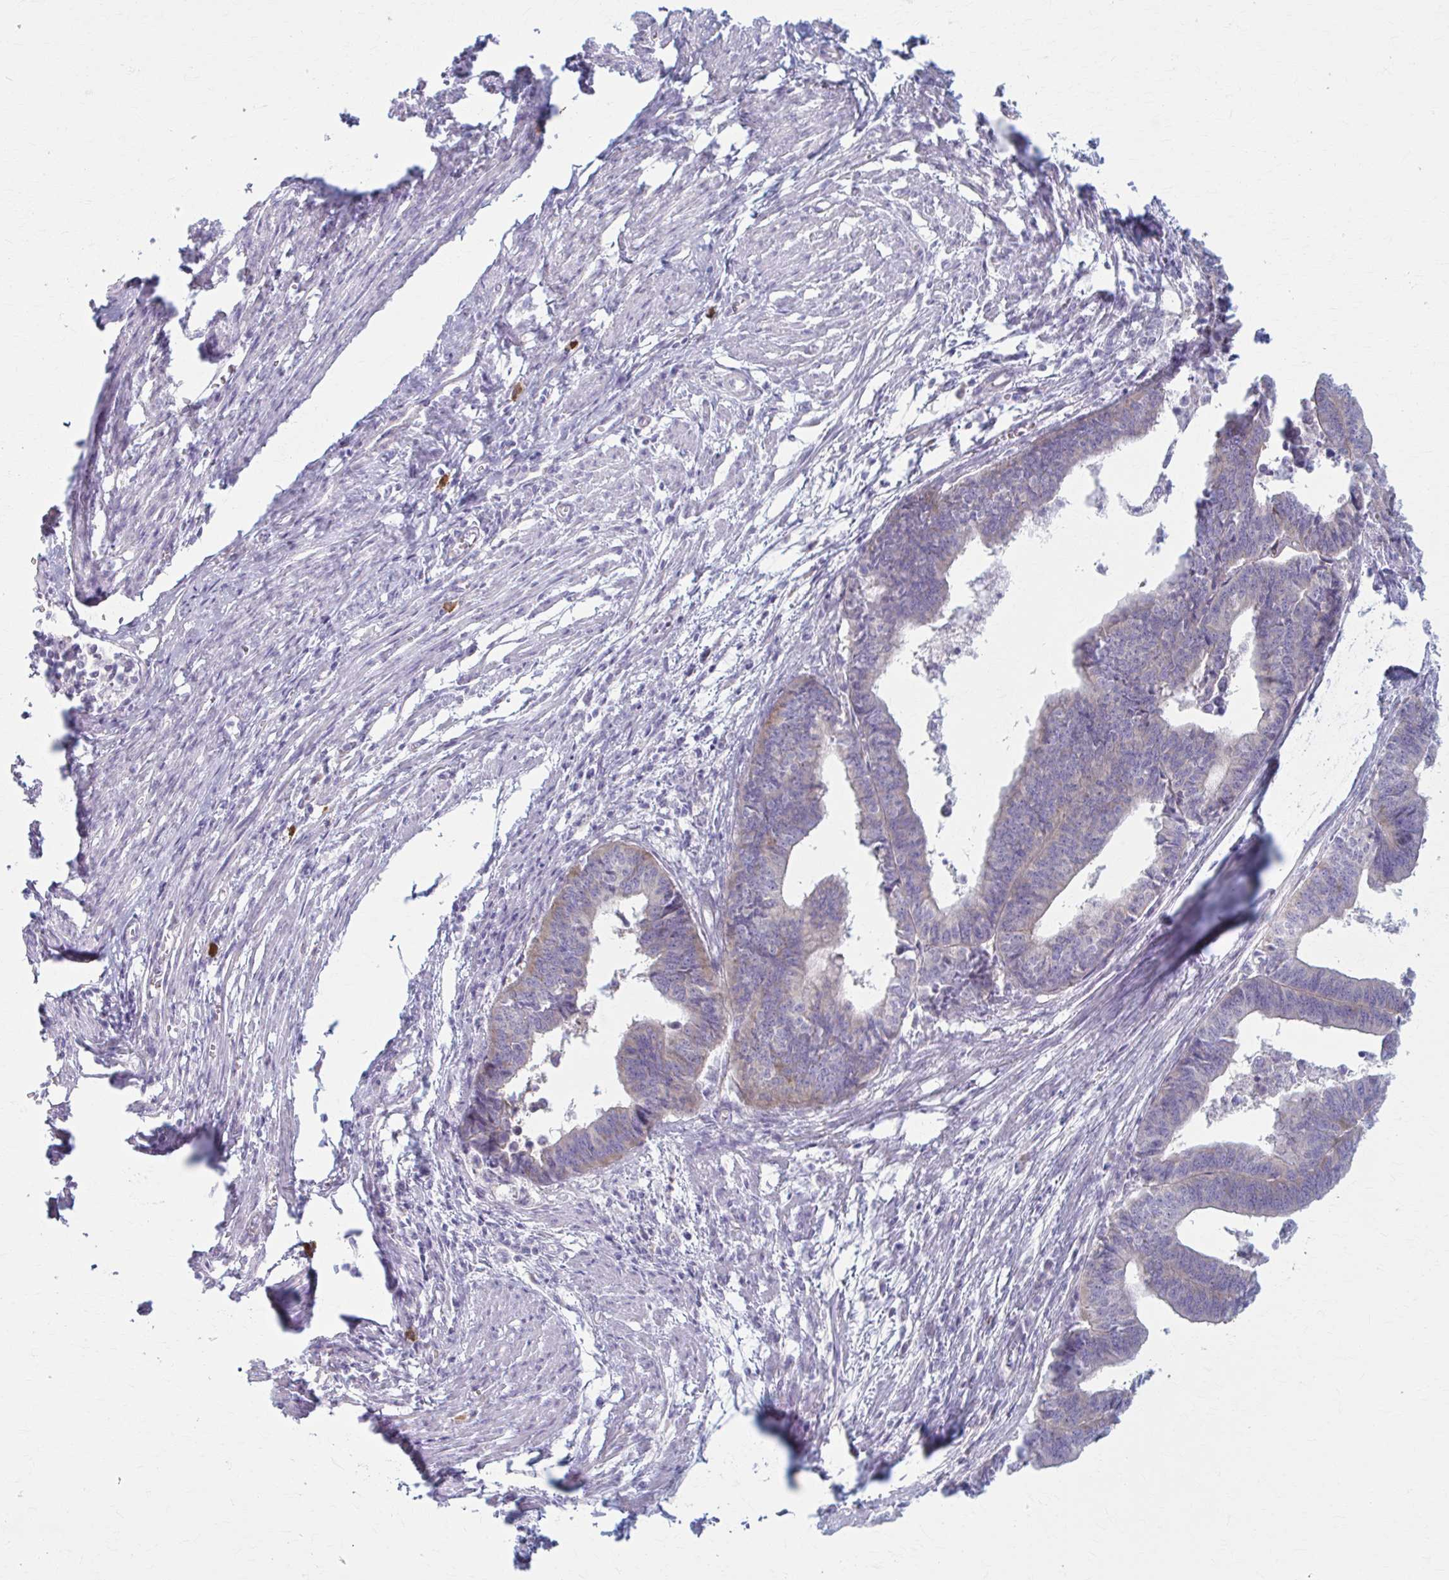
{"staining": {"intensity": "weak", "quantity": "<25%", "location": "cytoplasmic/membranous"}, "tissue": "endometrial cancer", "cell_type": "Tumor cells", "image_type": "cancer", "snomed": [{"axis": "morphology", "description": "Adenocarcinoma, NOS"}, {"axis": "topography", "description": "Endometrium"}], "caption": "High power microscopy photomicrograph of an immunohistochemistry (IHC) micrograph of endometrial cancer (adenocarcinoma), revealing no significant positivity in tumor cells.", "gene": "PRKRA", "patient": {"sex": "female", "age": 65}}